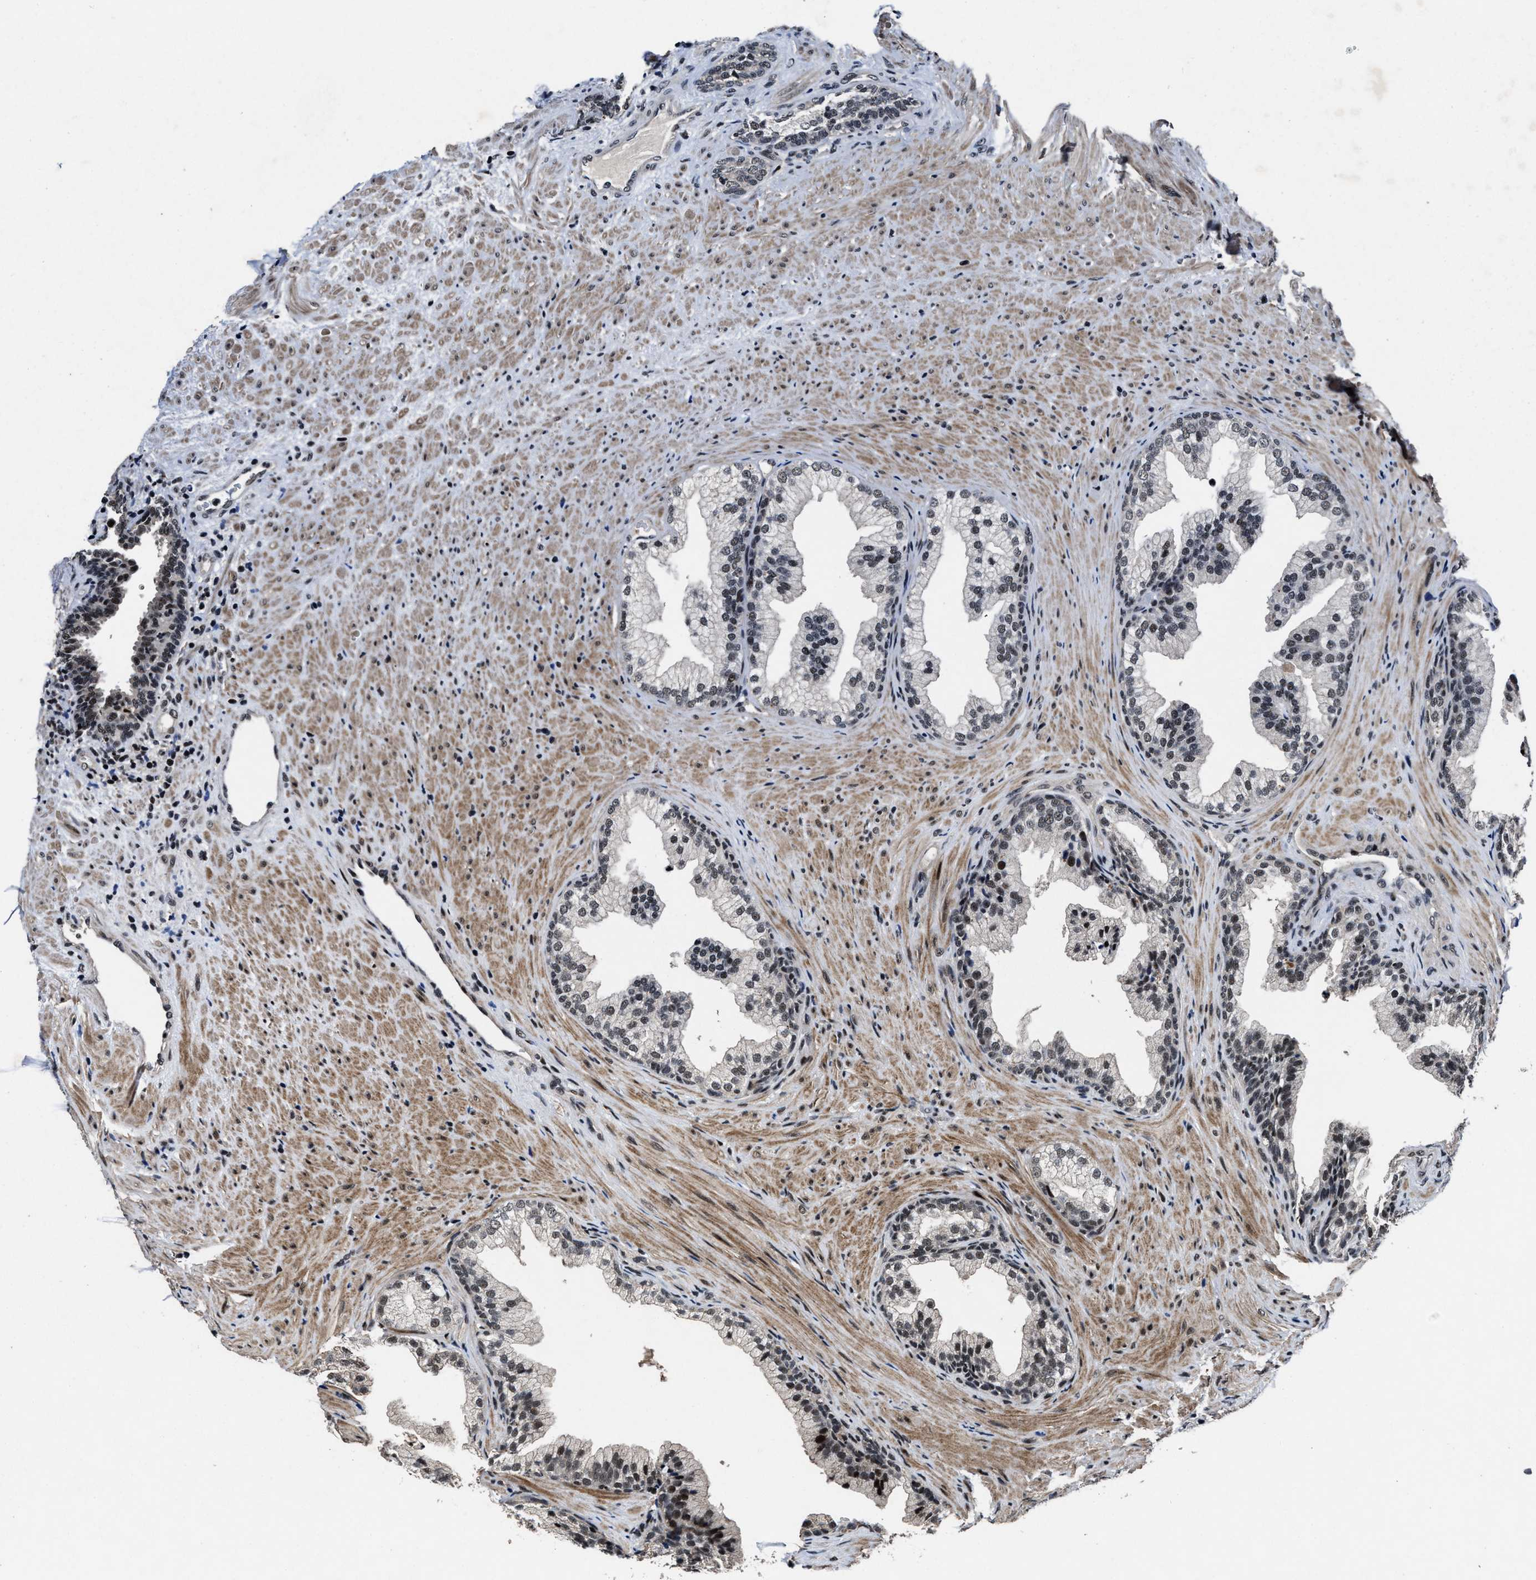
{"staining": {"intensity": "moderate", "quantity": "25%-75%", "location": "nuclear"}, "tissue": "prostate", "cell_type": "Glandular cells", "image_type": "normal", "snomed": [{"axis": "morphology", "description": "Normal tissue, NOS"}, {"axis": "topography", "description": "Prostate"}], "caption": "Immunohistochemical staining of benign prostate exhibits 25%-75% levels of moderate nuclear protein expression in approximately 25%-75% of glandular cells.", "gene": "ZNF233", "patient": {"sex": "male", "age": 76}}